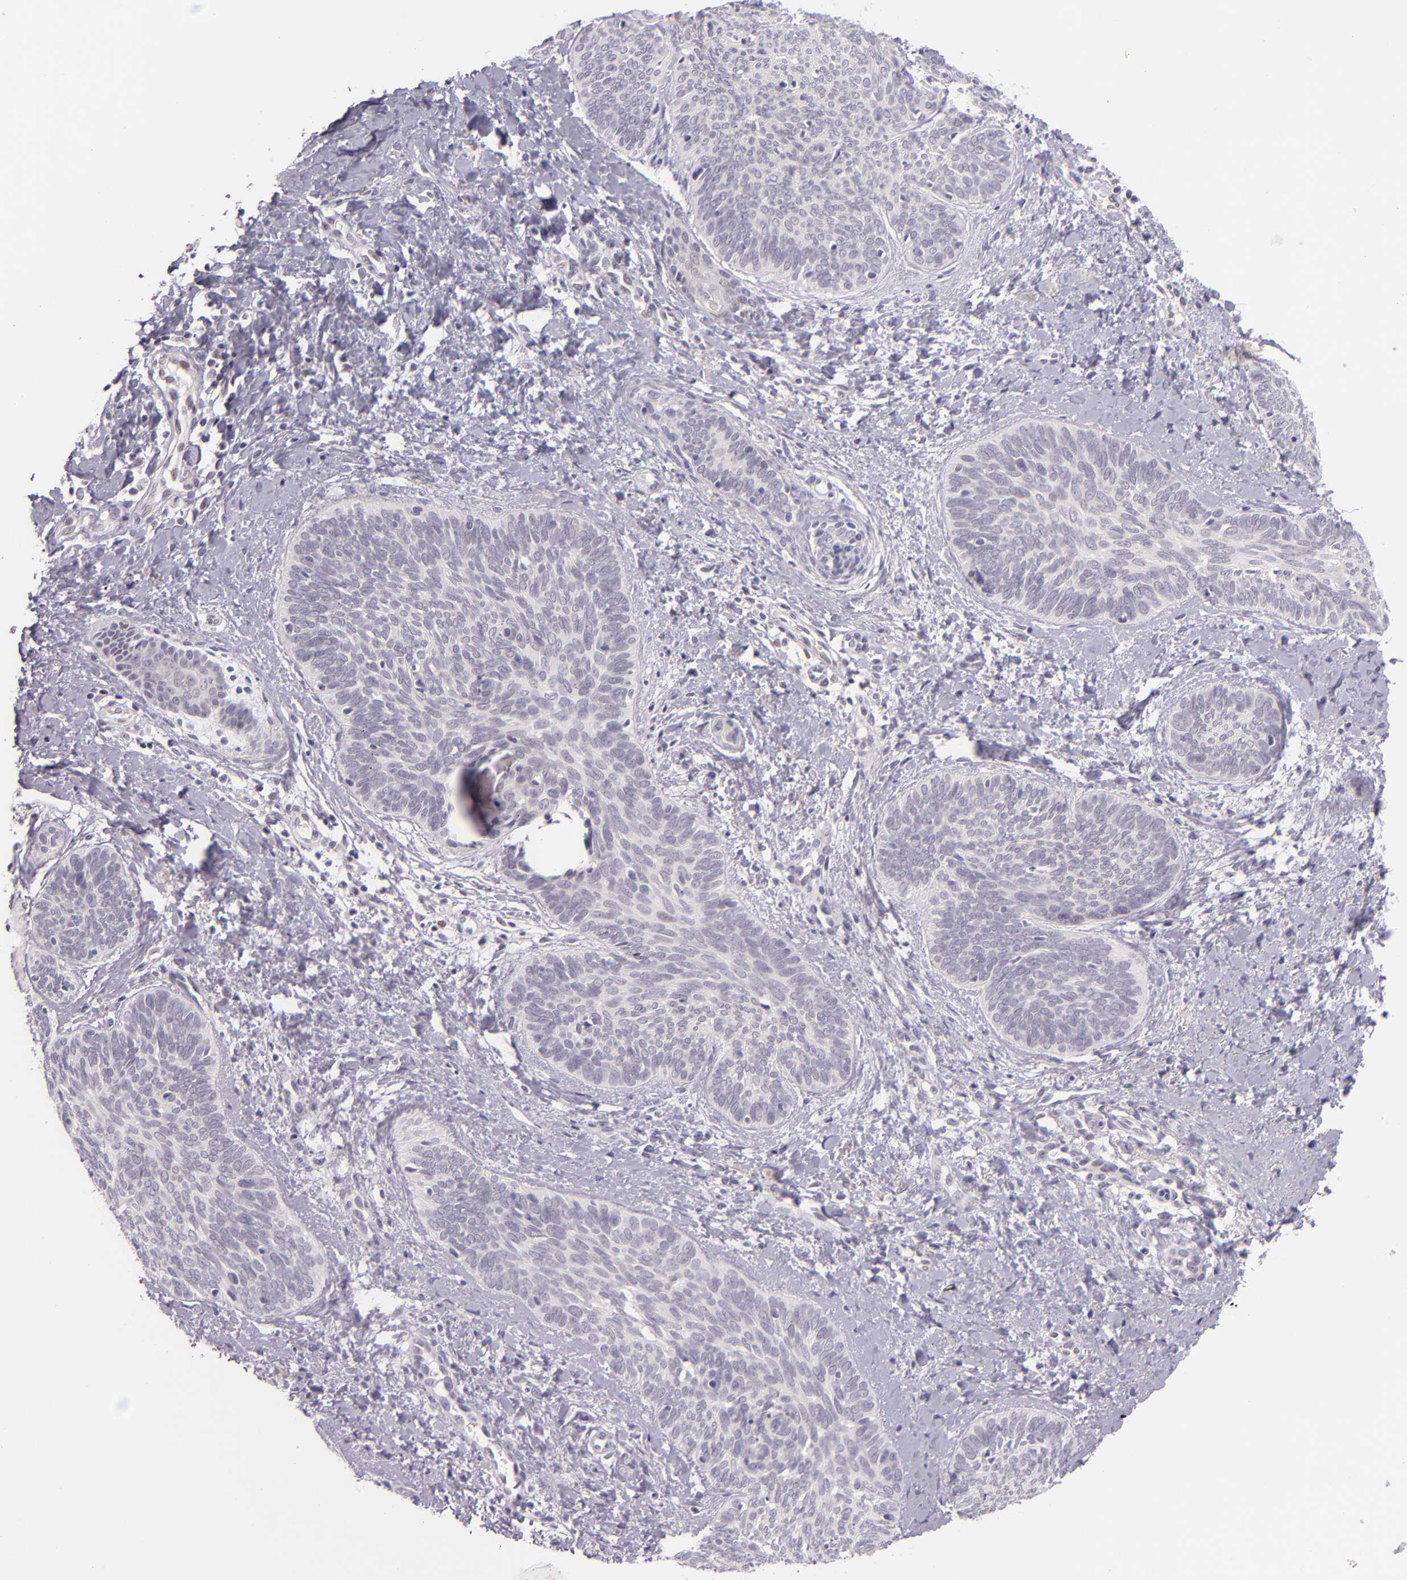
{"staining": {"intensity": "negative", "quantity": "none", "location": "none"}, "tissue": "skin cancer", "cell_type": "Tumor cells", "image_type": "cancer", "snomed": [{"axis": "morphology", "description": "Basal cell carcinoma"}, {"axis": "topography", "description": "Skin"}], "caption": "Immunohistochemical staining of human skin basal cell carcinoma exhibits no significant staining in tumor cells.", "gene": "BCL3", "patient": {"sex": "female", "age": 81}}